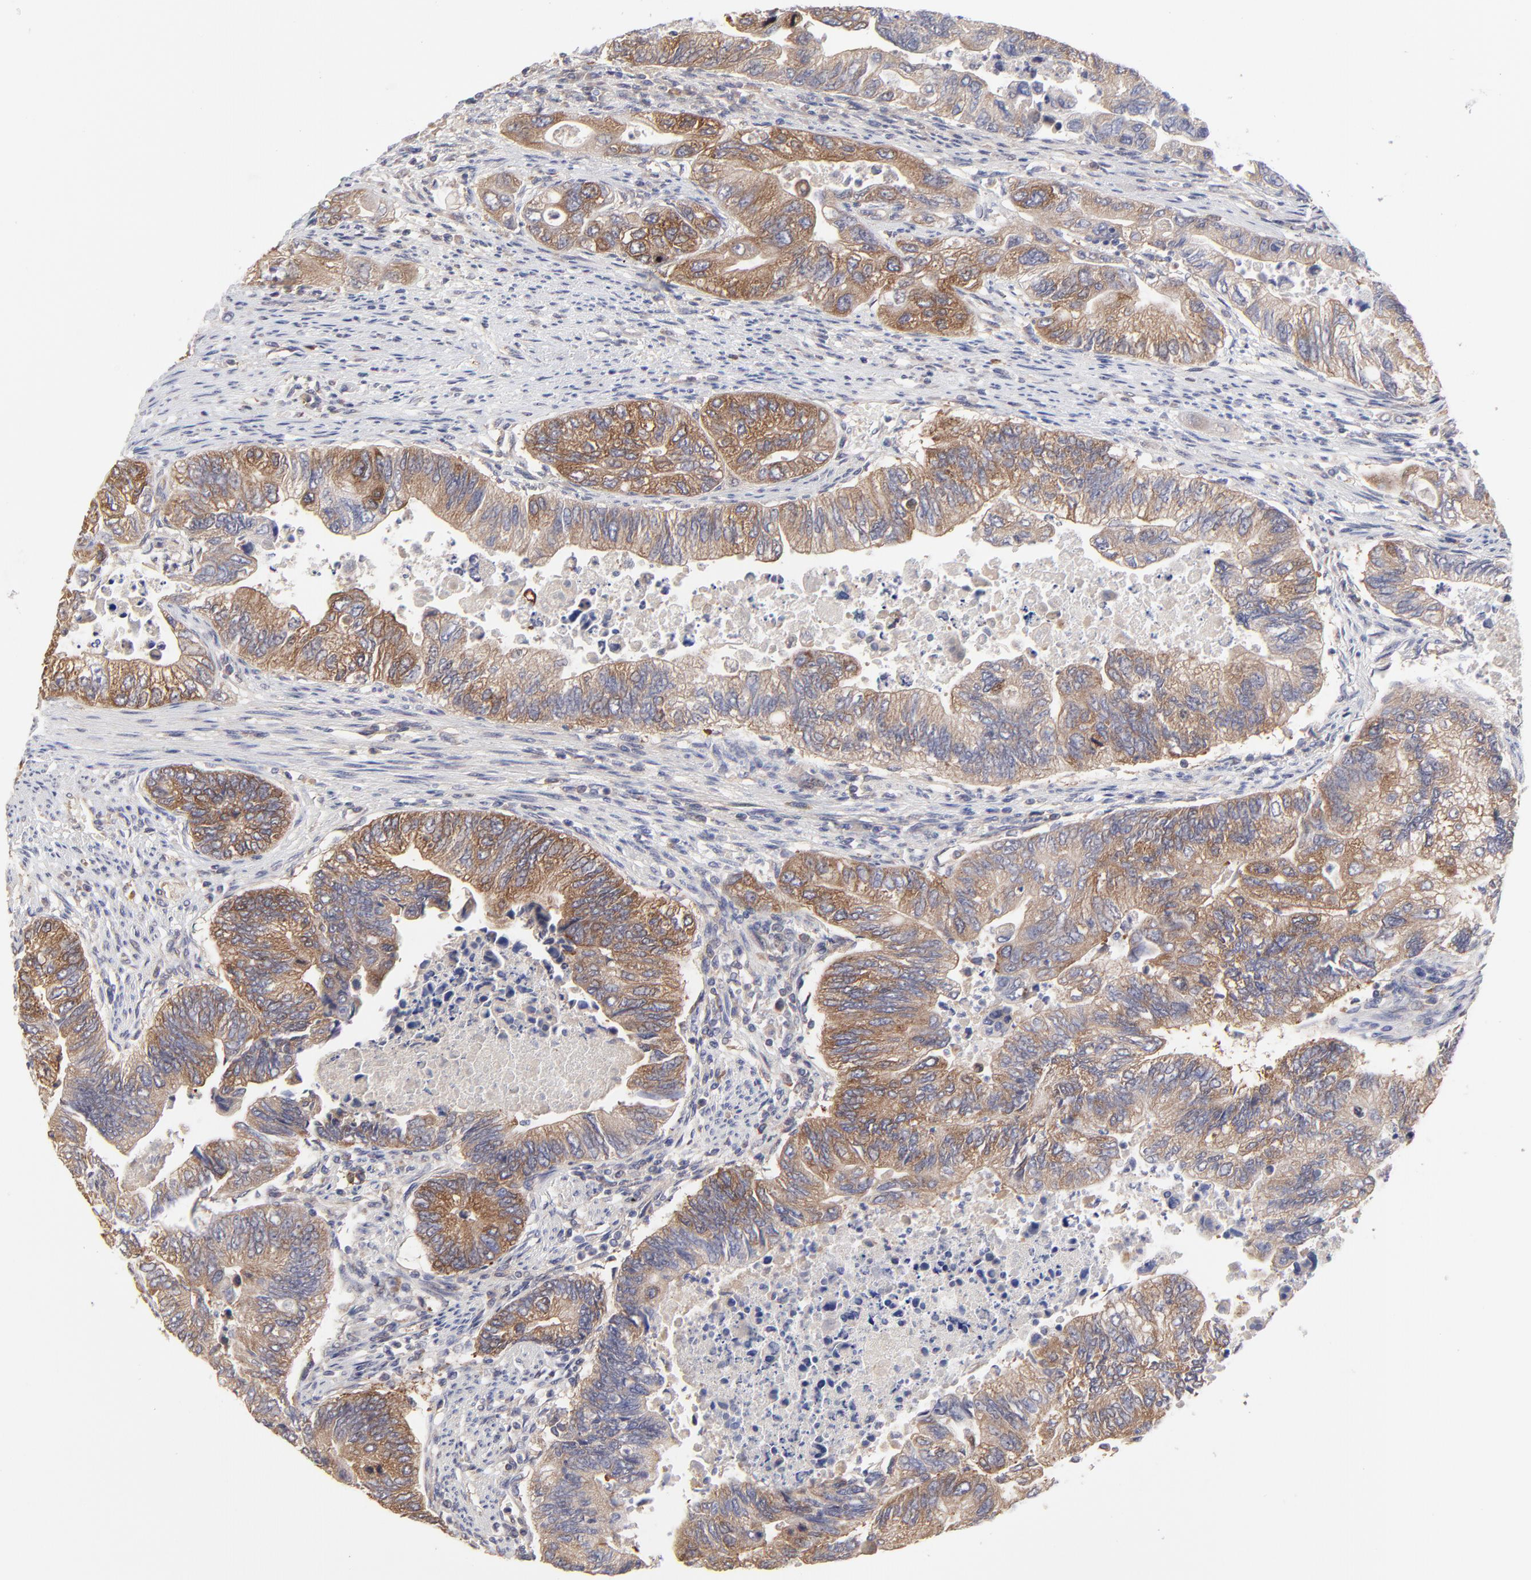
{"staining": {"intensity": "strong", "quantity": ">75%", "location": "cytoplasmic/membranous"}, "tissue": "colorectal cancer", "cell_type": "Tumor cells", "image_type": "cancer", "snomed": [{"axis": "morphology", "description": "Adenocarcinoma, NOS"}, {"axis": "topography", "description": "Colon"}], "caption": "Colorectal cancer (adenocarcinoma) was stained to show a protein in brown. There is high levels of strong cytoplasmic/membranous expression in about >75% of tumor cells. The protein of interest is shown in brown color, while the nuclei are stained blue.", "gene": "GART", "patient": {"sex": "female", "age": 11}}